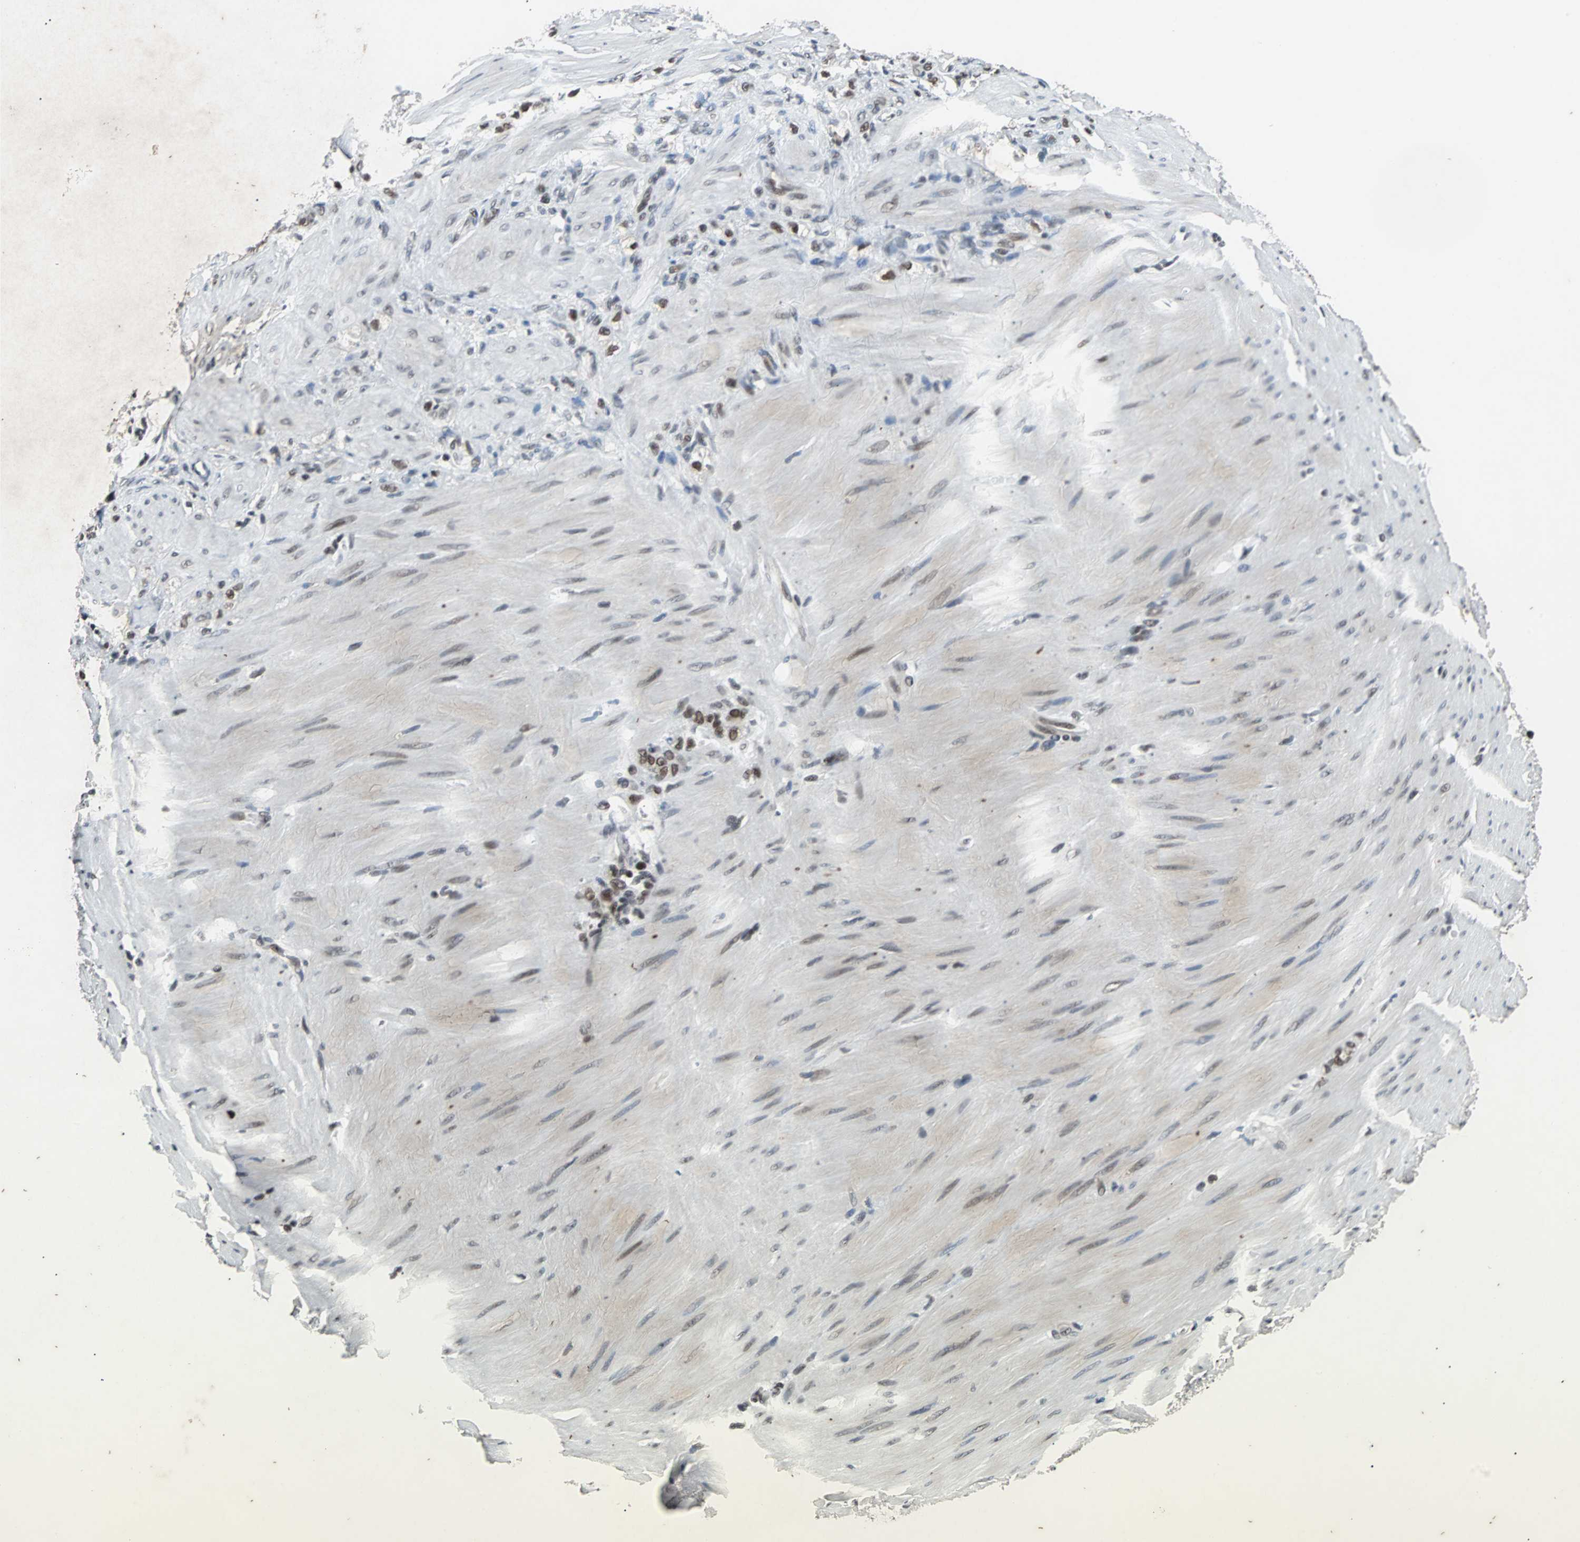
{"staining": {"intensity": "moderate", "quantity": "25%-75%", "location": "nuclear"}, "tissue": "stomach cancer", "cell_type": "Tumor cells", "image_type": "cancer", "snomed": [{"axis": "morphology", "description": "Adenocarcinoma, NOS"}, {"axis": "topography", "description": "Stomach"}], "caption": "Stomach cancer stained with immunohistochemistry displays moderate nuclear expression in approximately 25%-75% of tumor cells. The protein is stained brown, and the nuclei are stained in blue (DAB (3,3'-diaminobenzidine) IHC with brightfield microscopy, high magnification).", "gene": "GATAD2A", "patient": {"sex": "male", "age": 82}}